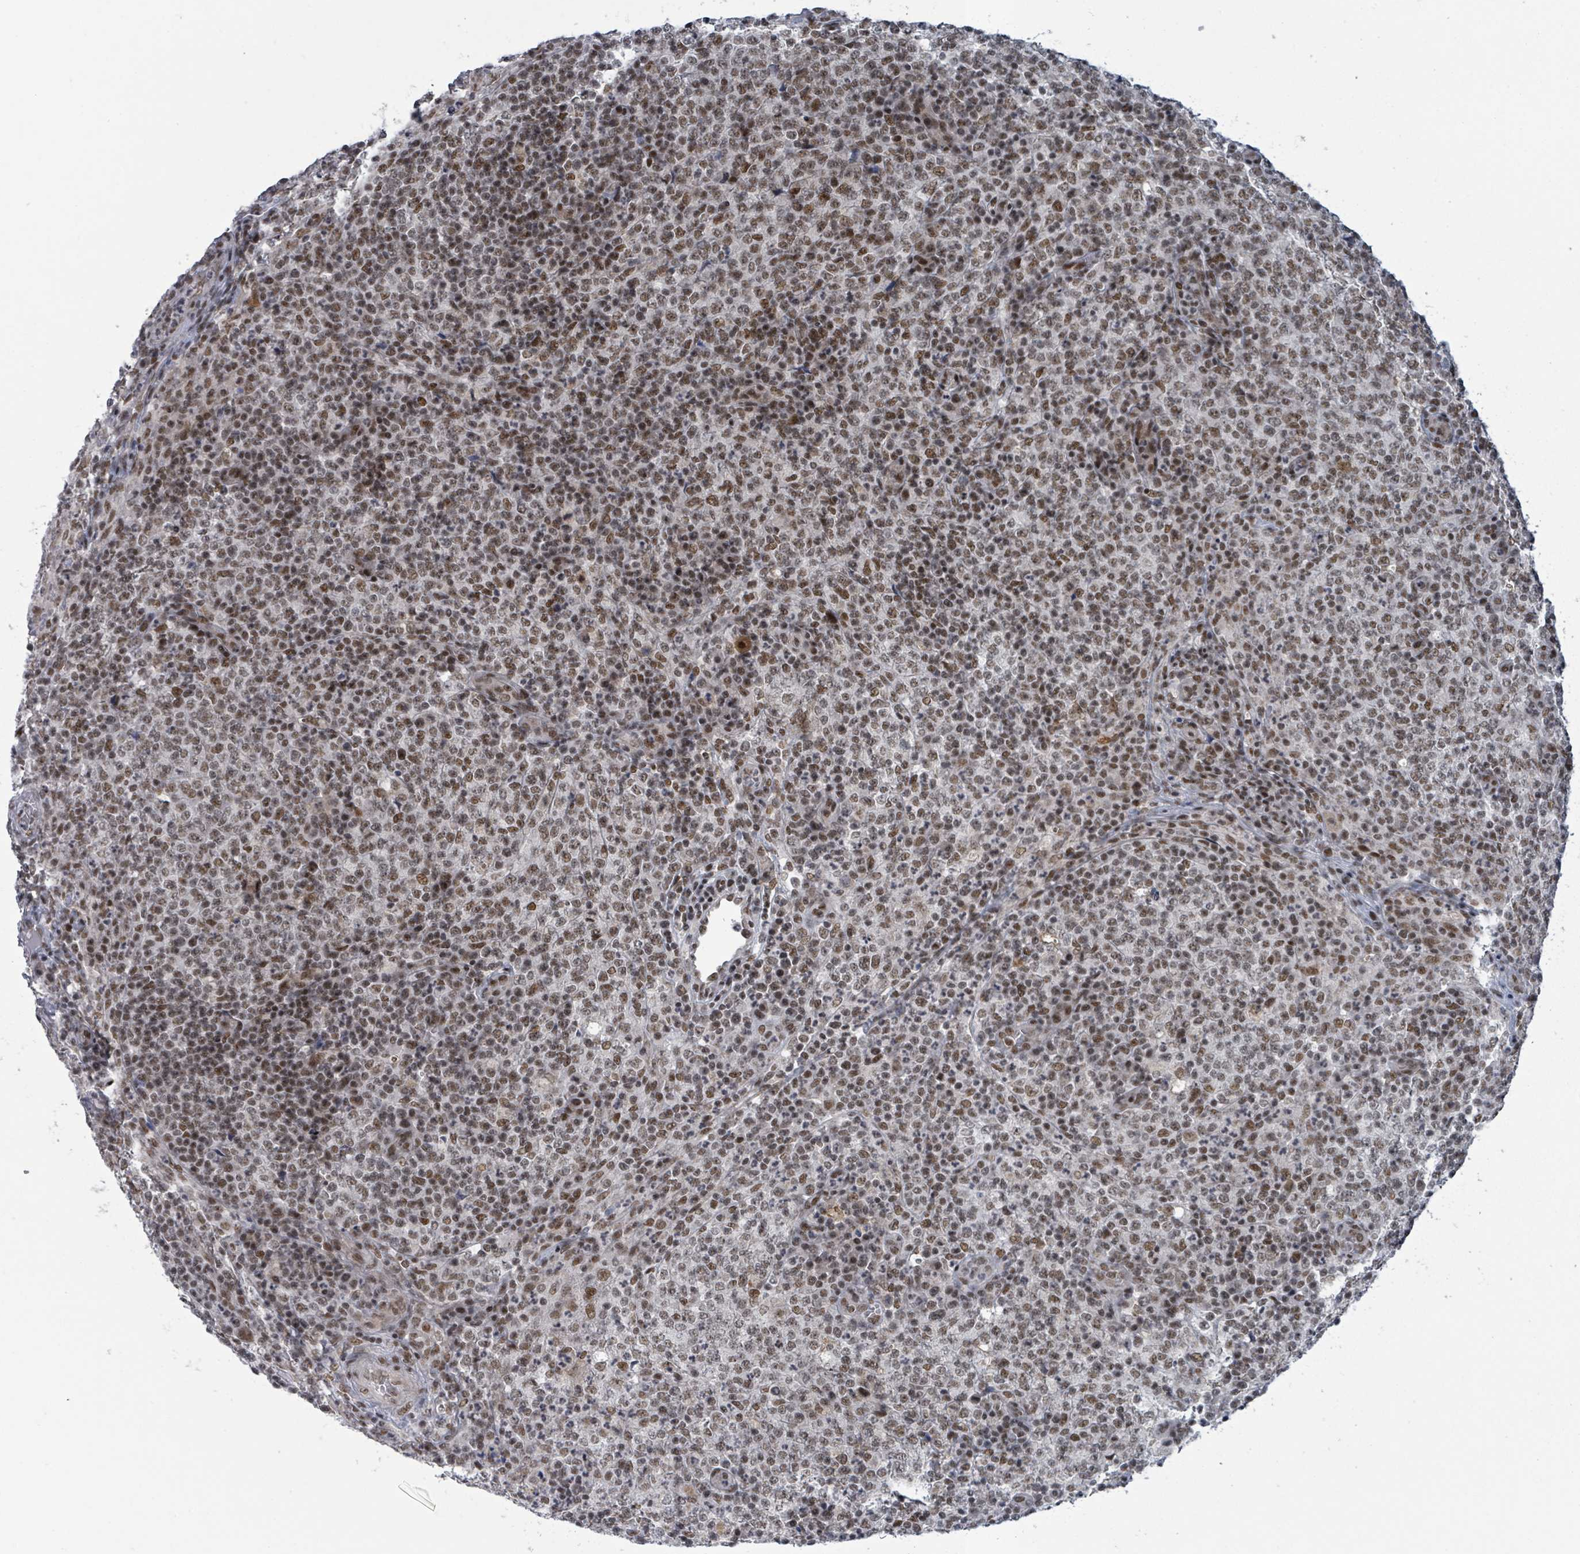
{"staining": {"intensity": "moderate", "quantity": ">75%", "location": "nuclear"}, "tissue": "lymphoma", "cell_type": "Tumor cells", "image_type": "cancer", "snomed": [{"axis": "morphology", "description": "Malignant lymphoma, non-Hodgkin's type, High grade"}, {"axis": "topography", "description": "Lymph node"}], "caption": "A brown stain shows moderate nuclear expression of a protein in lymphoma tumor cells.", "gene": "BANP", "patient": {"sex": "male", "age": 54}}